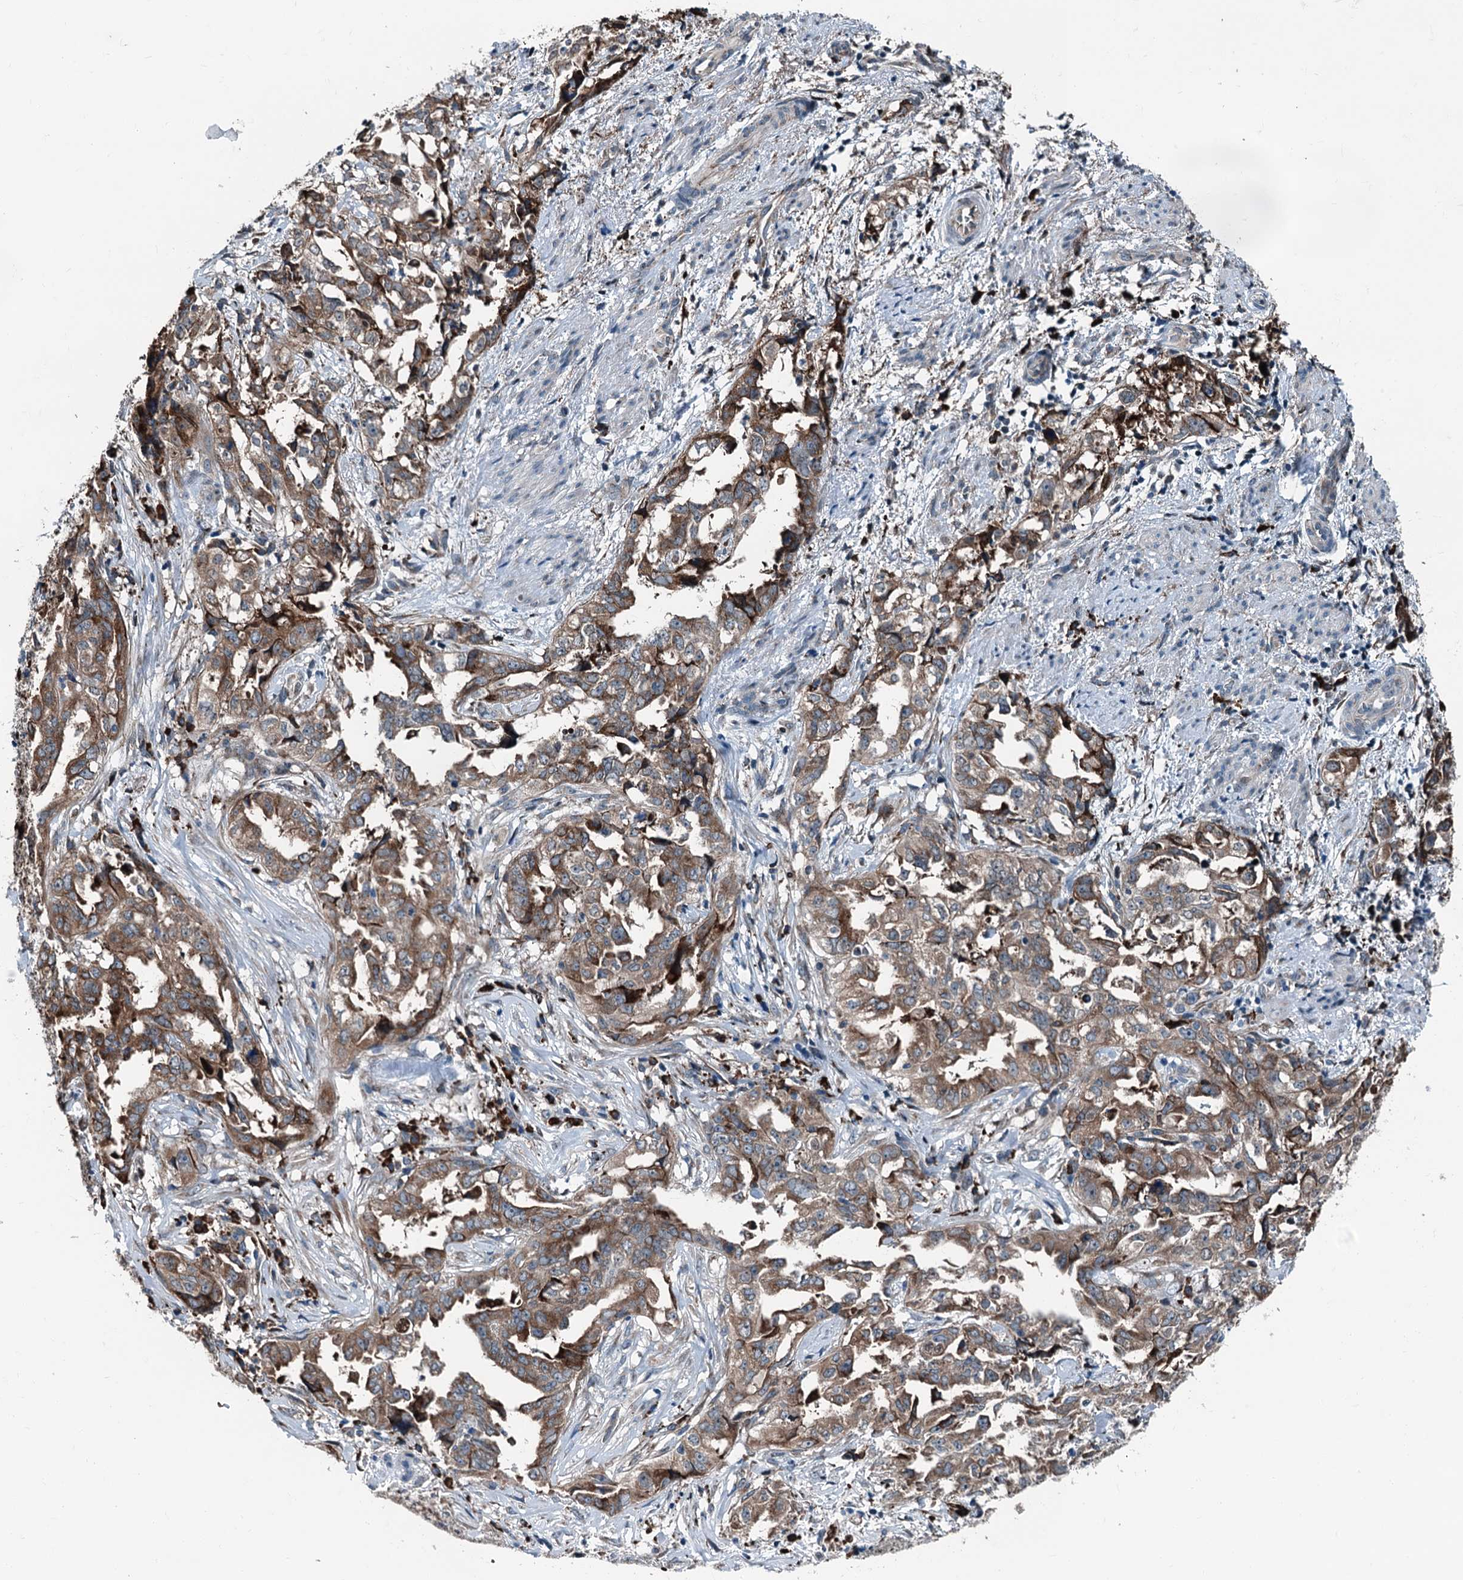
{"staining": {"intensity": "moderate", "quantity": ">75%", "location": "cytoplasmic/membranous"}, "tissue": "endometrial cancer", "cell_type": "Tumor cells", "image_type": "cancer", "snomed": [{"axis": "morphology", "description": "Adenocarcinoma, NOS"}, {"axis": "topography", "description": "Endometrium"}], "caption": "The image shows immunohistochemical staining of endometrial adenocarcinoma. There is moderate cytoplasmic/membranous positivity is present in approximately >75% of tumor cells. (Stains: DAB in brown, nuclei in blue, Microscopy: brightfield microscopy at high magnification).", "gene": "TAMALIN", "patient": {"sex": "female", "age": 65}}